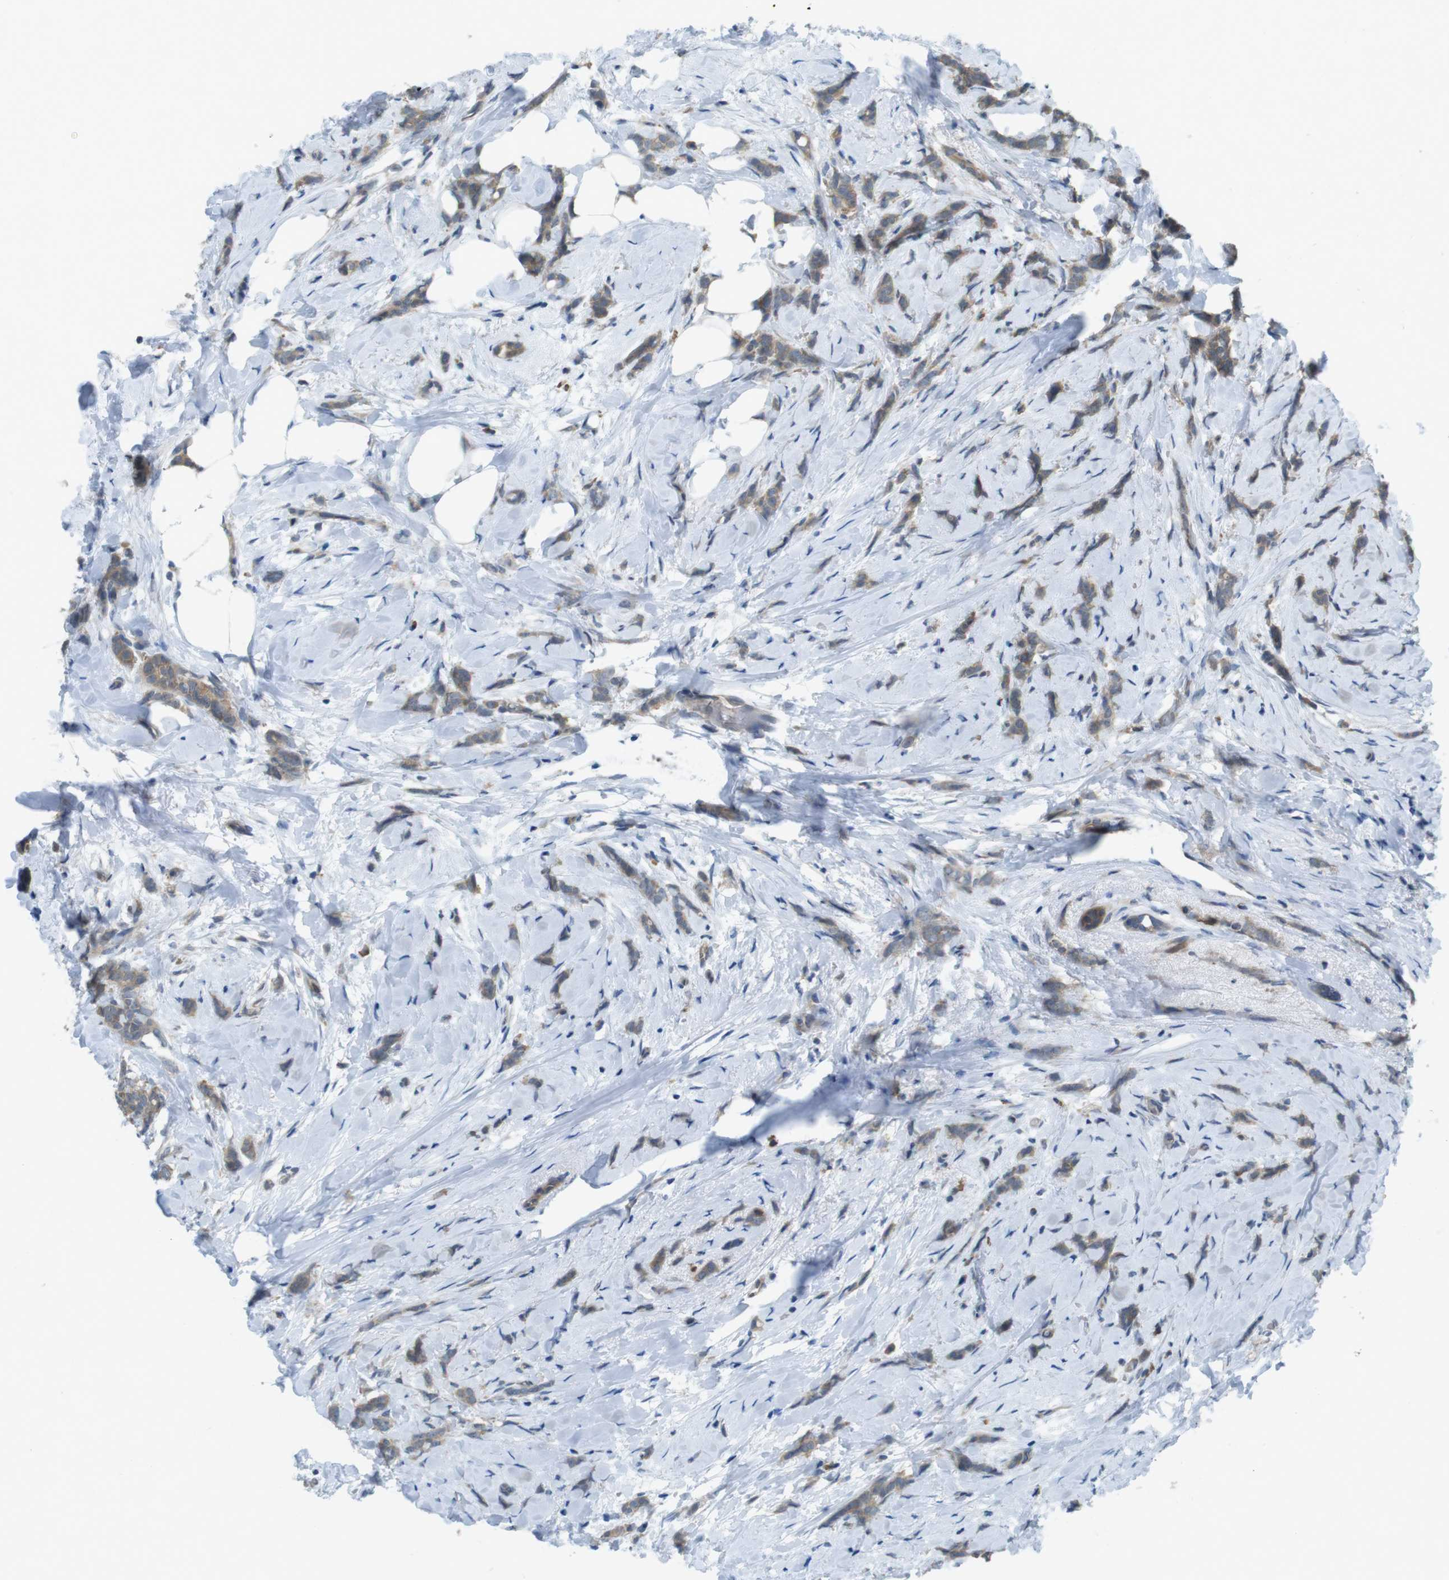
{"staining": {"intensity": "moderate", "quantity": ">75%", "location": "cytoplasmic/membranous"}, "tissue": "breast cancer", "cell_type": "Tumor cells", "image_type": "cancer", "snomed": [{"axis": "morphology", "description": "Lobular carcinoma, in situ"}, {"axis": "morphology", "description": "Lobular carcinoma"}, {"axis": "topography", "description": "Breast"}], "caption": "Human breast lobular carcinoma stained with a brown dye displays moderate cytoplasmic/membranous positive expression in about >75% of tumor cells.", "gene": "SUGT1", "patient": {"sex": "female", "age": 41}}